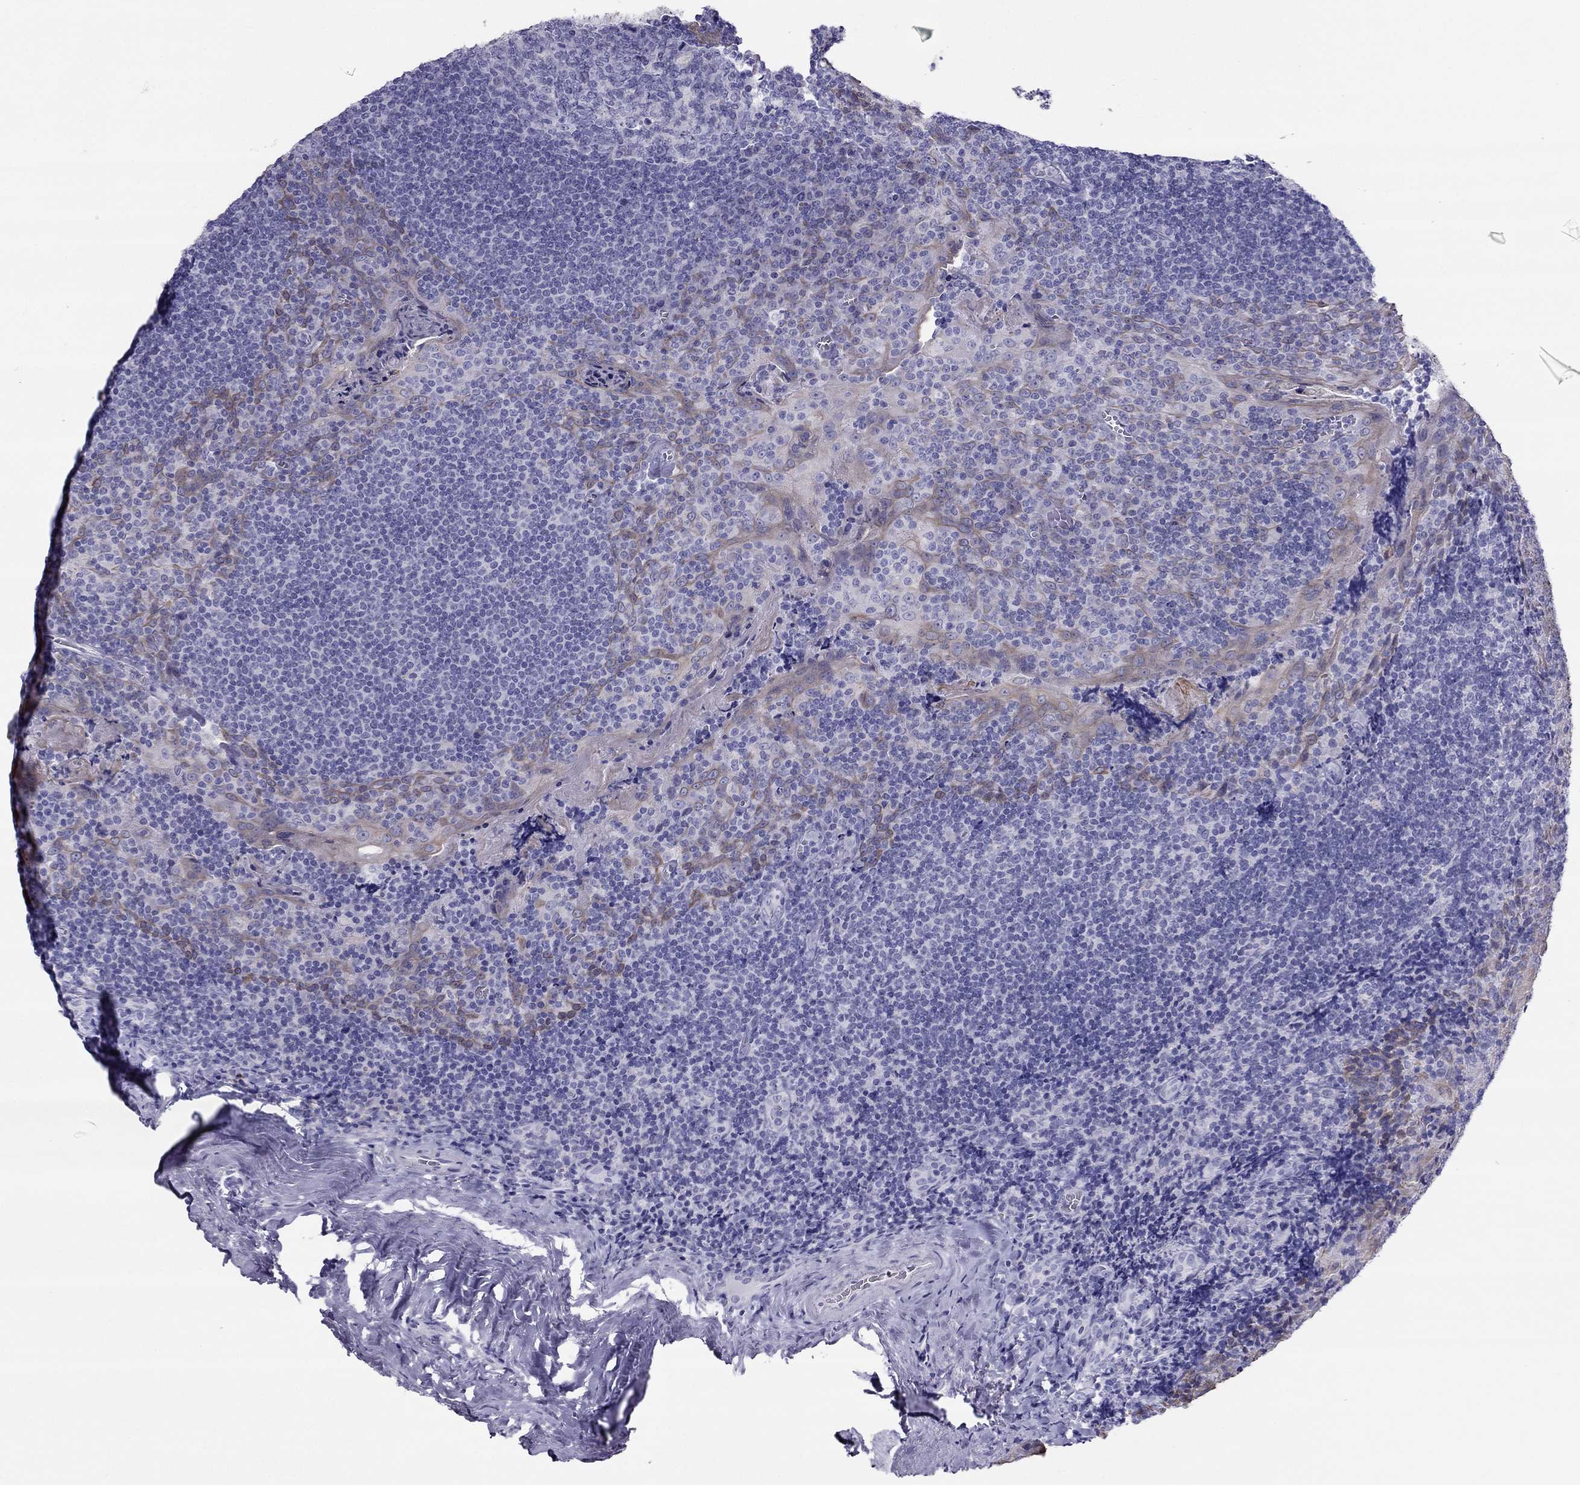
{"staining": {"intensity": "negative", "quantity": "none", "location": "none"}, "tissue": "tonsil", "cell_type": "Germinal center cells", "image_type": "normal", "snomed": [{"axis": "morphology", "description": "Normal tissue, NOS"}, {"axis": "morphology", "description": "Inflammation, NOS"}, {"axis": "topography", "description": "Tonsil"}], "caption": "Immunohistochemistry (IHC) image of unremarkable tonsil: human tonsil stained with DAB displays no significant protein positivity in germinal center cells.", "gene": "MAEL", "patient": {"sex": "female", "age": 31}}